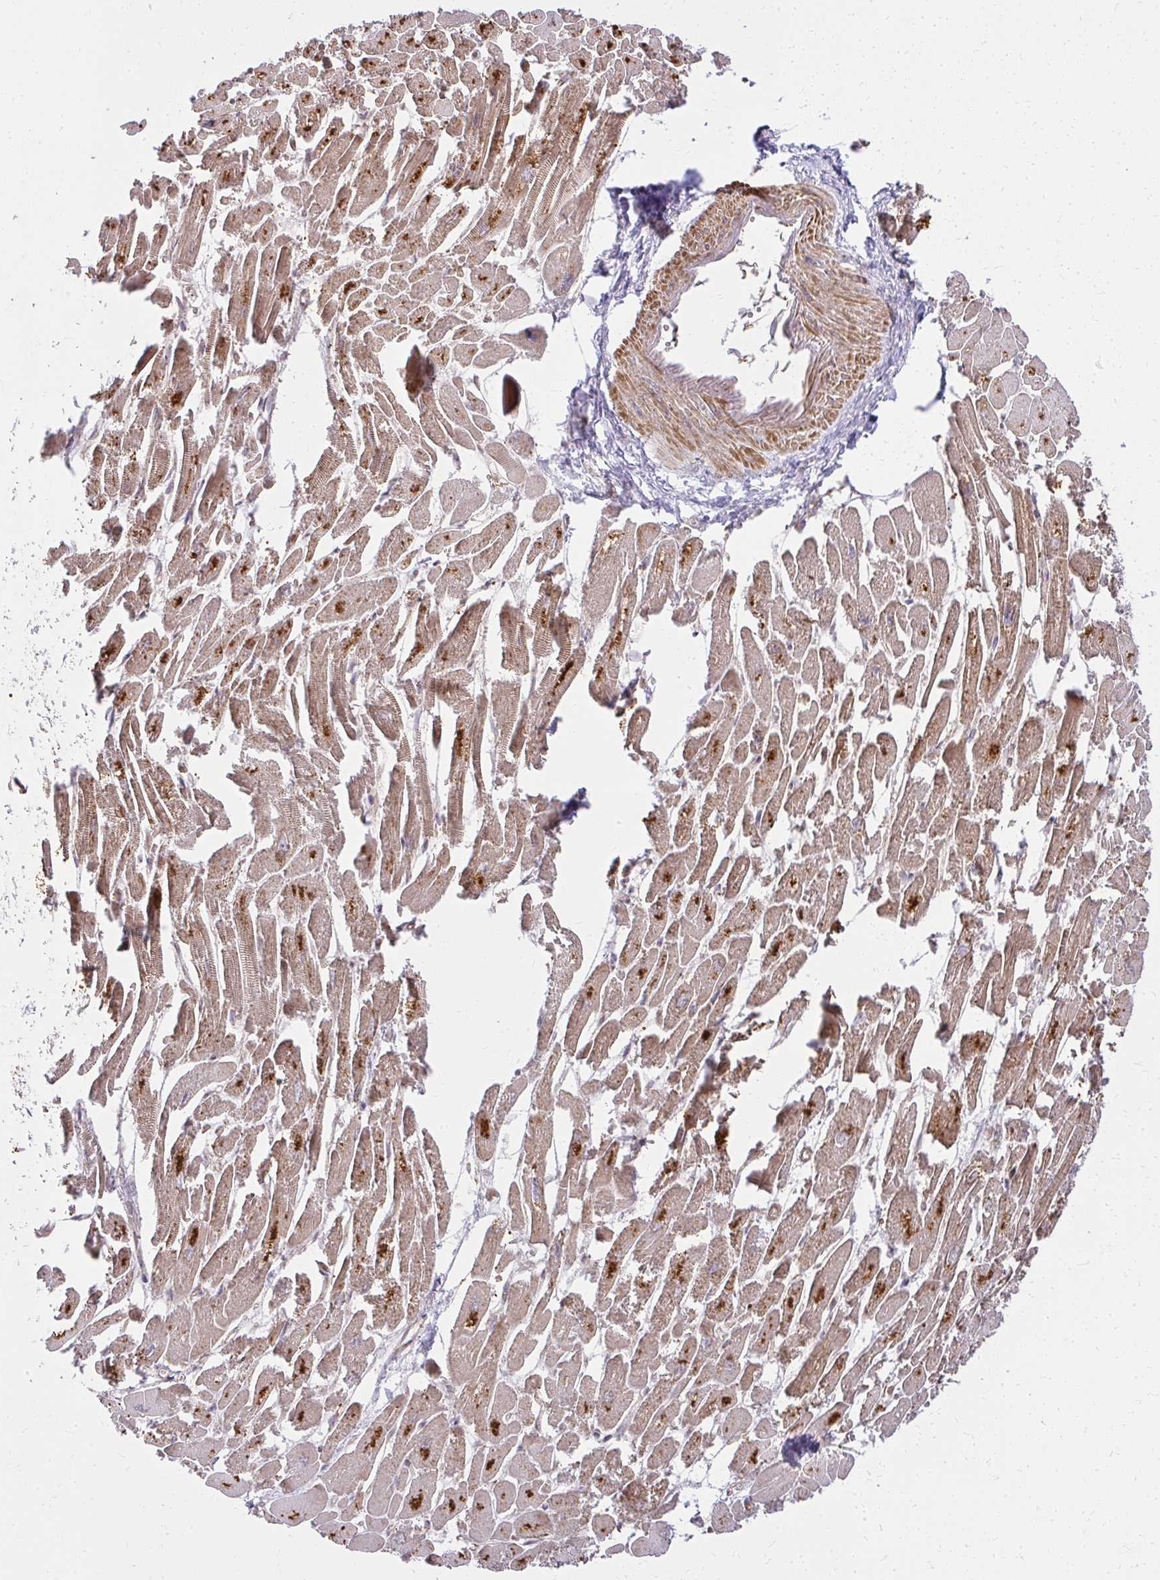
{"staining": {"intensity": "moderate", "quantity": ">75%", "location": "cytoplasmic/membranous"}, "tissue": "heart muscle", "cell_type": "Cardiomyocytes", "image_type": "normal", "snomed": [{"axis": "morphology", "description": "Normal tissue, NOS"}, {"axis": "topography", "description": "Heart"}], "caption": "Immunohistochemistry (IHC) (DAB (3,3'-diaminobenzidine)) staining of benign human heart muscle shows moderate cytoplasmic/membranous protein expression in approximately >75% of cardiomyocytes.", "gene": "GNS", "patient": {"sex": "male", "age": 54}}